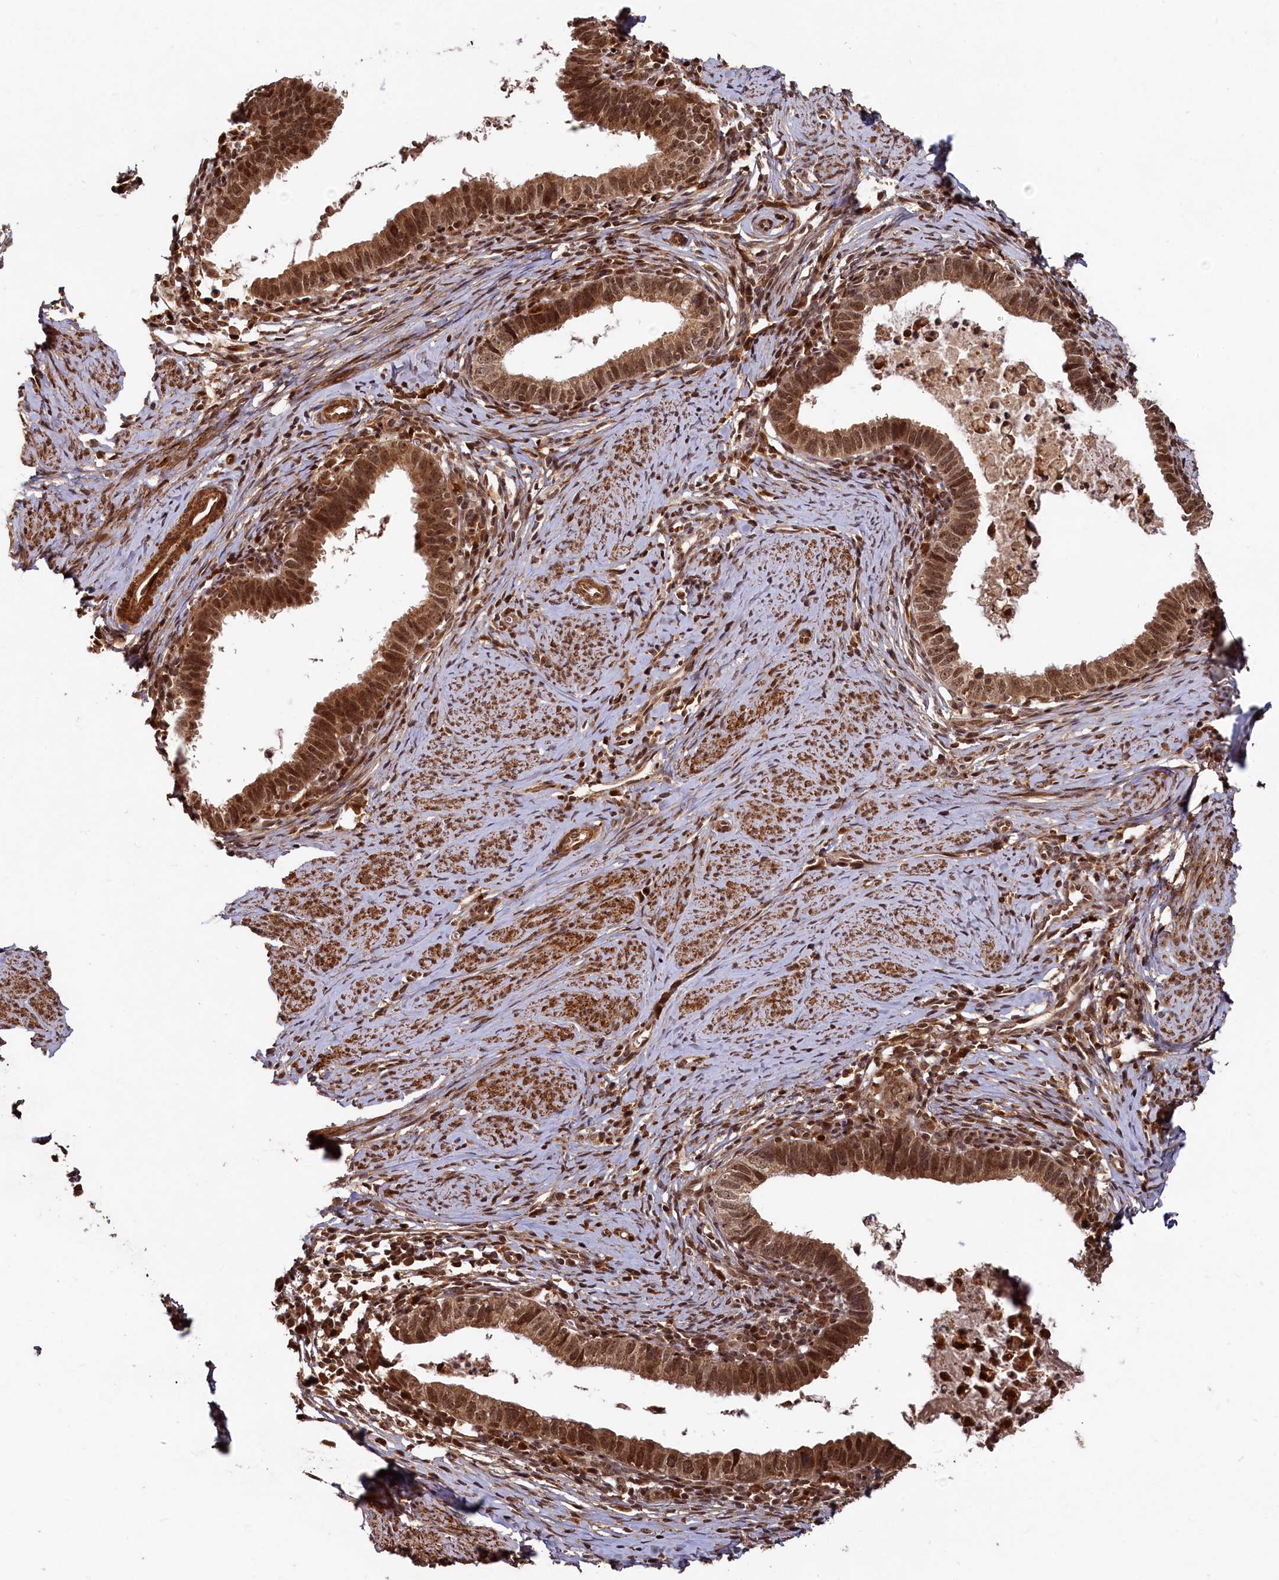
{"staining": {"intensity": "strong", "quantity": ">75%", "location": "cytoplasmic/membranous,nuclear"}, "tissue": "cervical cancer", "cell_type": "Tumor cells", "image_type": "cancer", "snomed": [{"axis": "morphology", "description": "Adenocarcinoma, NOS"}, {"axis": "topography", "description": "Cervix"}], "caption": "Immunohistochemistry (IHC) of human cervical cancer displays high levels of strong cytoplasmic/membranous and nuclear expression in approximately >75% of tumor cells. Nuclei are stained in blue.", "gene": "TRIM23", "patient": {"sex": "female", "age": 36}}